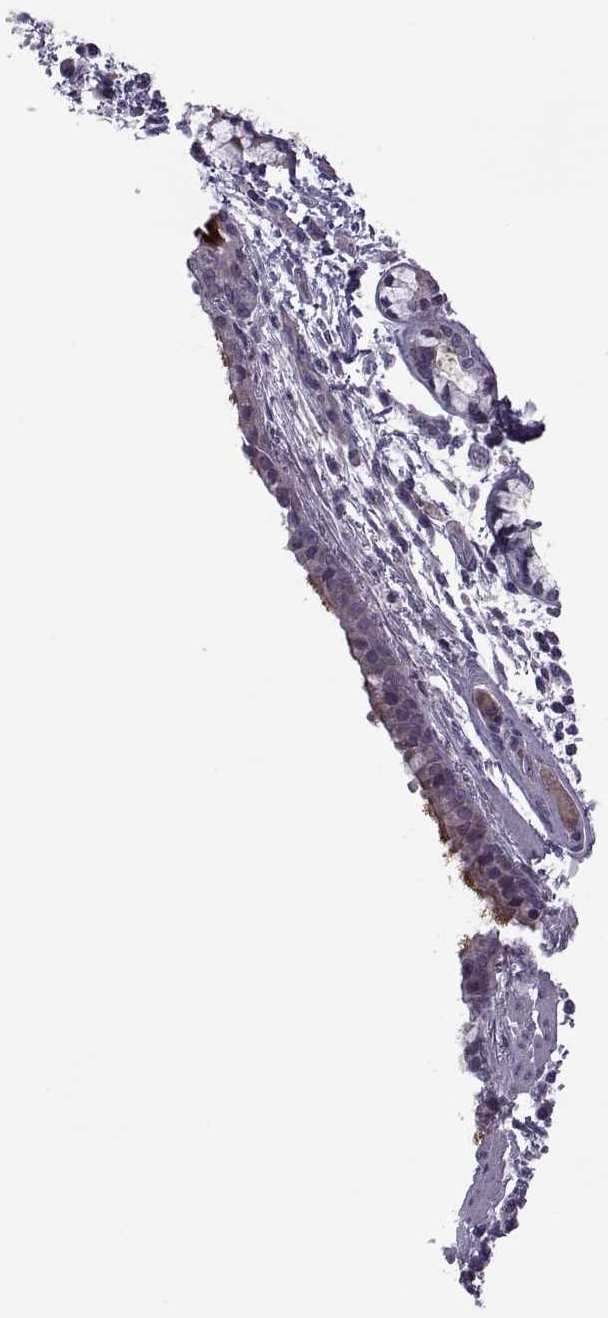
{"staining": {"intensity": "strong", "quantity": "<25%", "location": "cytoplasmic/membranous"}, "tissue": "bronchus", "cell_type": "Respiratory epithelial cells", "image_type": "normal", "snomed": [{"axis": "morphology", "description": "Normal tissue, NOS"}, {"axis": "morphology", "description": "Squamous cell carcinoma, NOS"}, {"axis": "topography", "description": "Bronchus"}, {"axis": "topography", "description": "Lung"}], "caption": "Strong cytoplasmic/membranous protein staining is present in approximately <25% of respiratory epithelial cells in bronchus. The staining is performed using DAB (3,3'-diaminobenzidine) brown chromogen to label protein expression. The nuclei are counter-stained blue using hematoxylin.", "gene": "ODF3", "patient": {"sex": "male", "age": 69}}